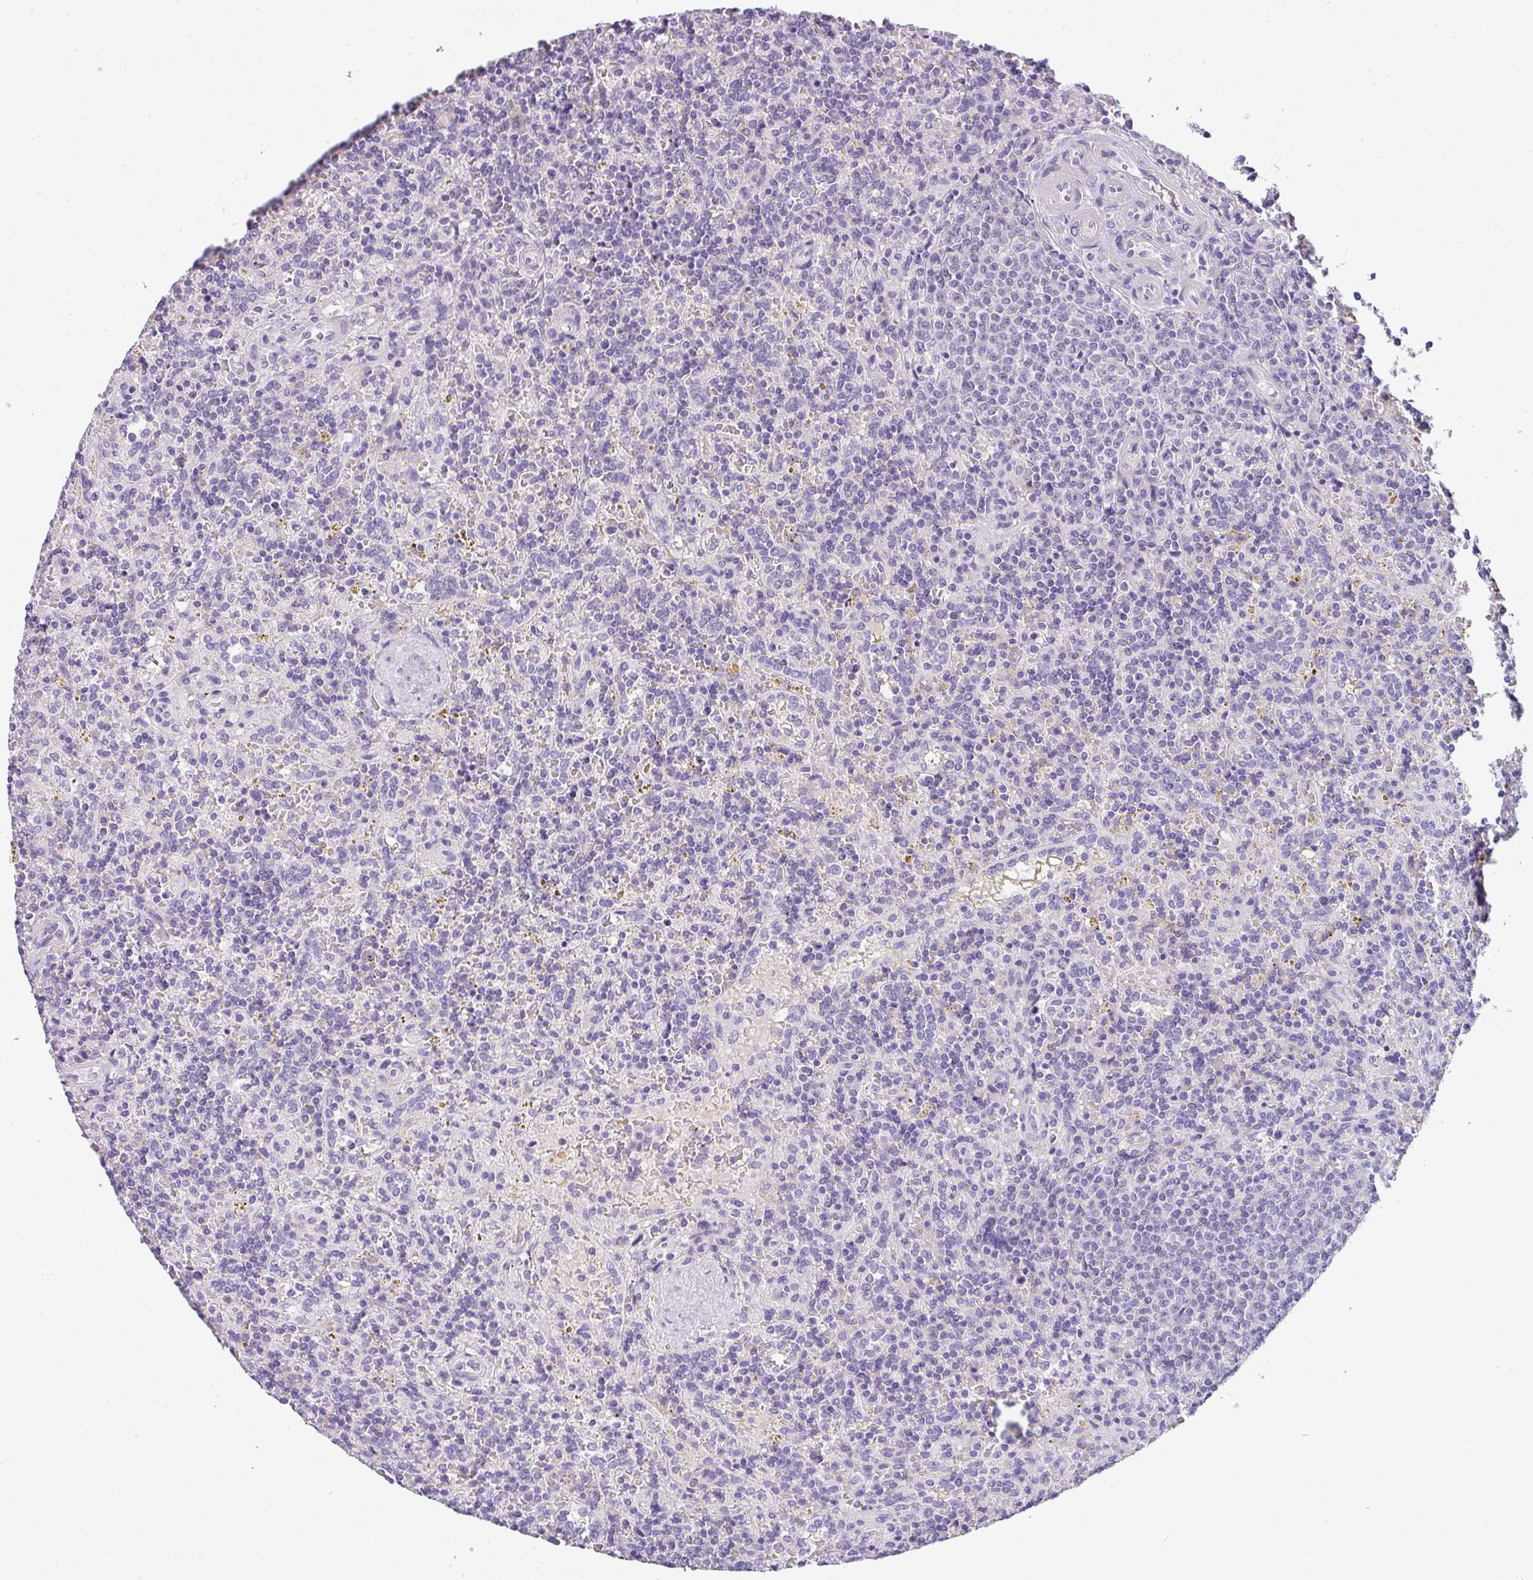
{"staining": {"intensity": "negative", "quantity": "none", "location": "none"}, "tissue": "lymphoma", "cell_type": "Tumor cells", "image_type": "cancer", "snomed": [{"axis": "morphology", "description": "Malignant lymphoma, non-Hodgkin's type, Low grade"}, {"axis": "topography", "description": "Spleen"}], "caption": "Protein analysis of lymphoma displays no significant positivity in tumor cells.", "gene": "FILIP1", "patient": {"sex": "male", "age": 67}}